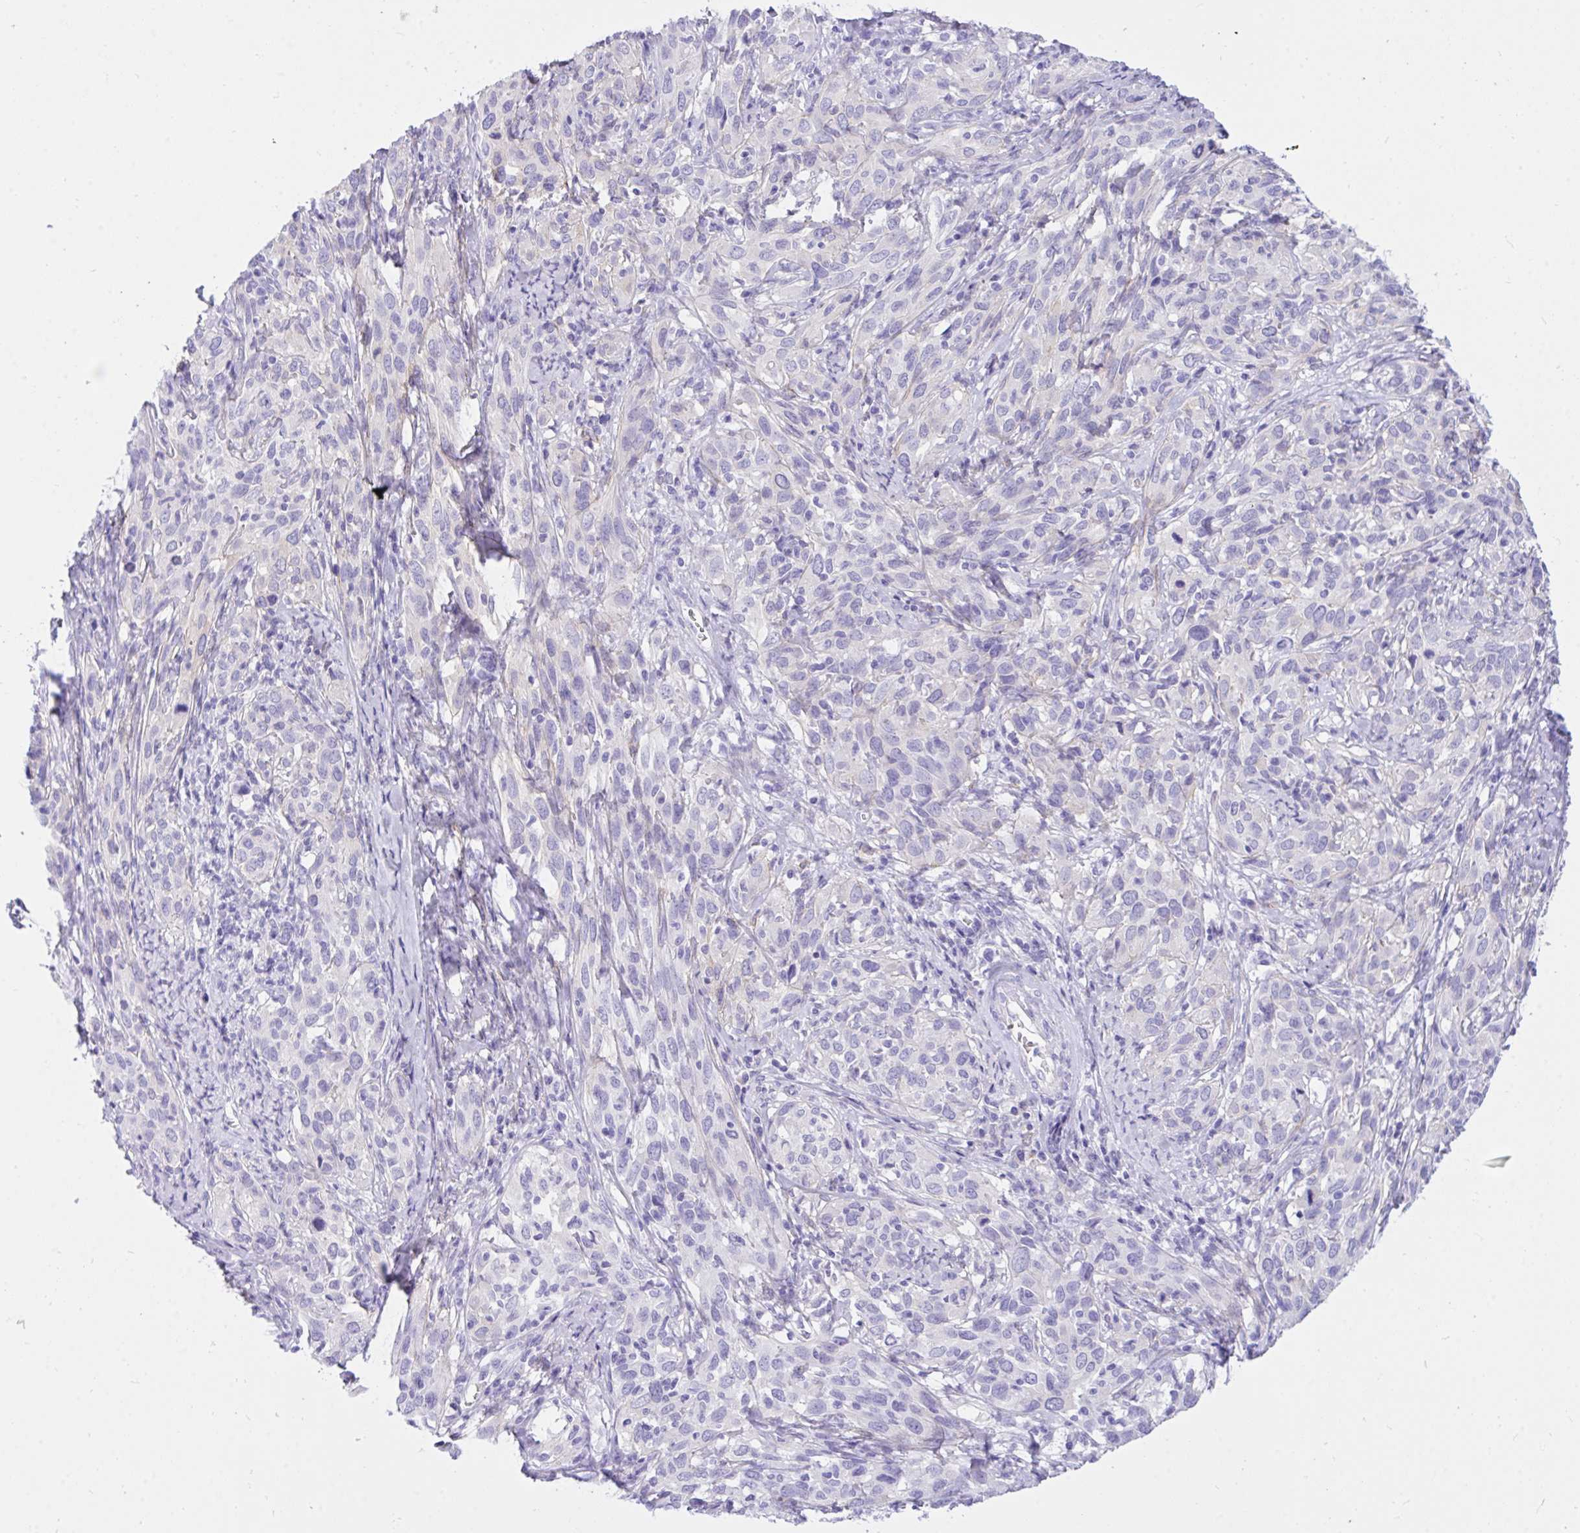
{"staining": {"intensity": "negative", "quantity": "none", "location": "none"}, "tissue": "cervical cancer", "cell_type": "Tumor cells", "image_type": "cancer", "snomed": [{"axis": "morphology", "description": "Normal tissue, NOS"}, {"axis": "morphology", "description": "Squamous cell carcinoma, NOS"}, {"axis": "topography", "description": "Cervix"}], "caption": "Immunohistochemistry image of human cervical squamous cell carcinoma stained for a protein (brown), which exhibits no positivity in tumor cells.", "gene": "TLN2", "patient": {"sex": "female", "age": 51}}